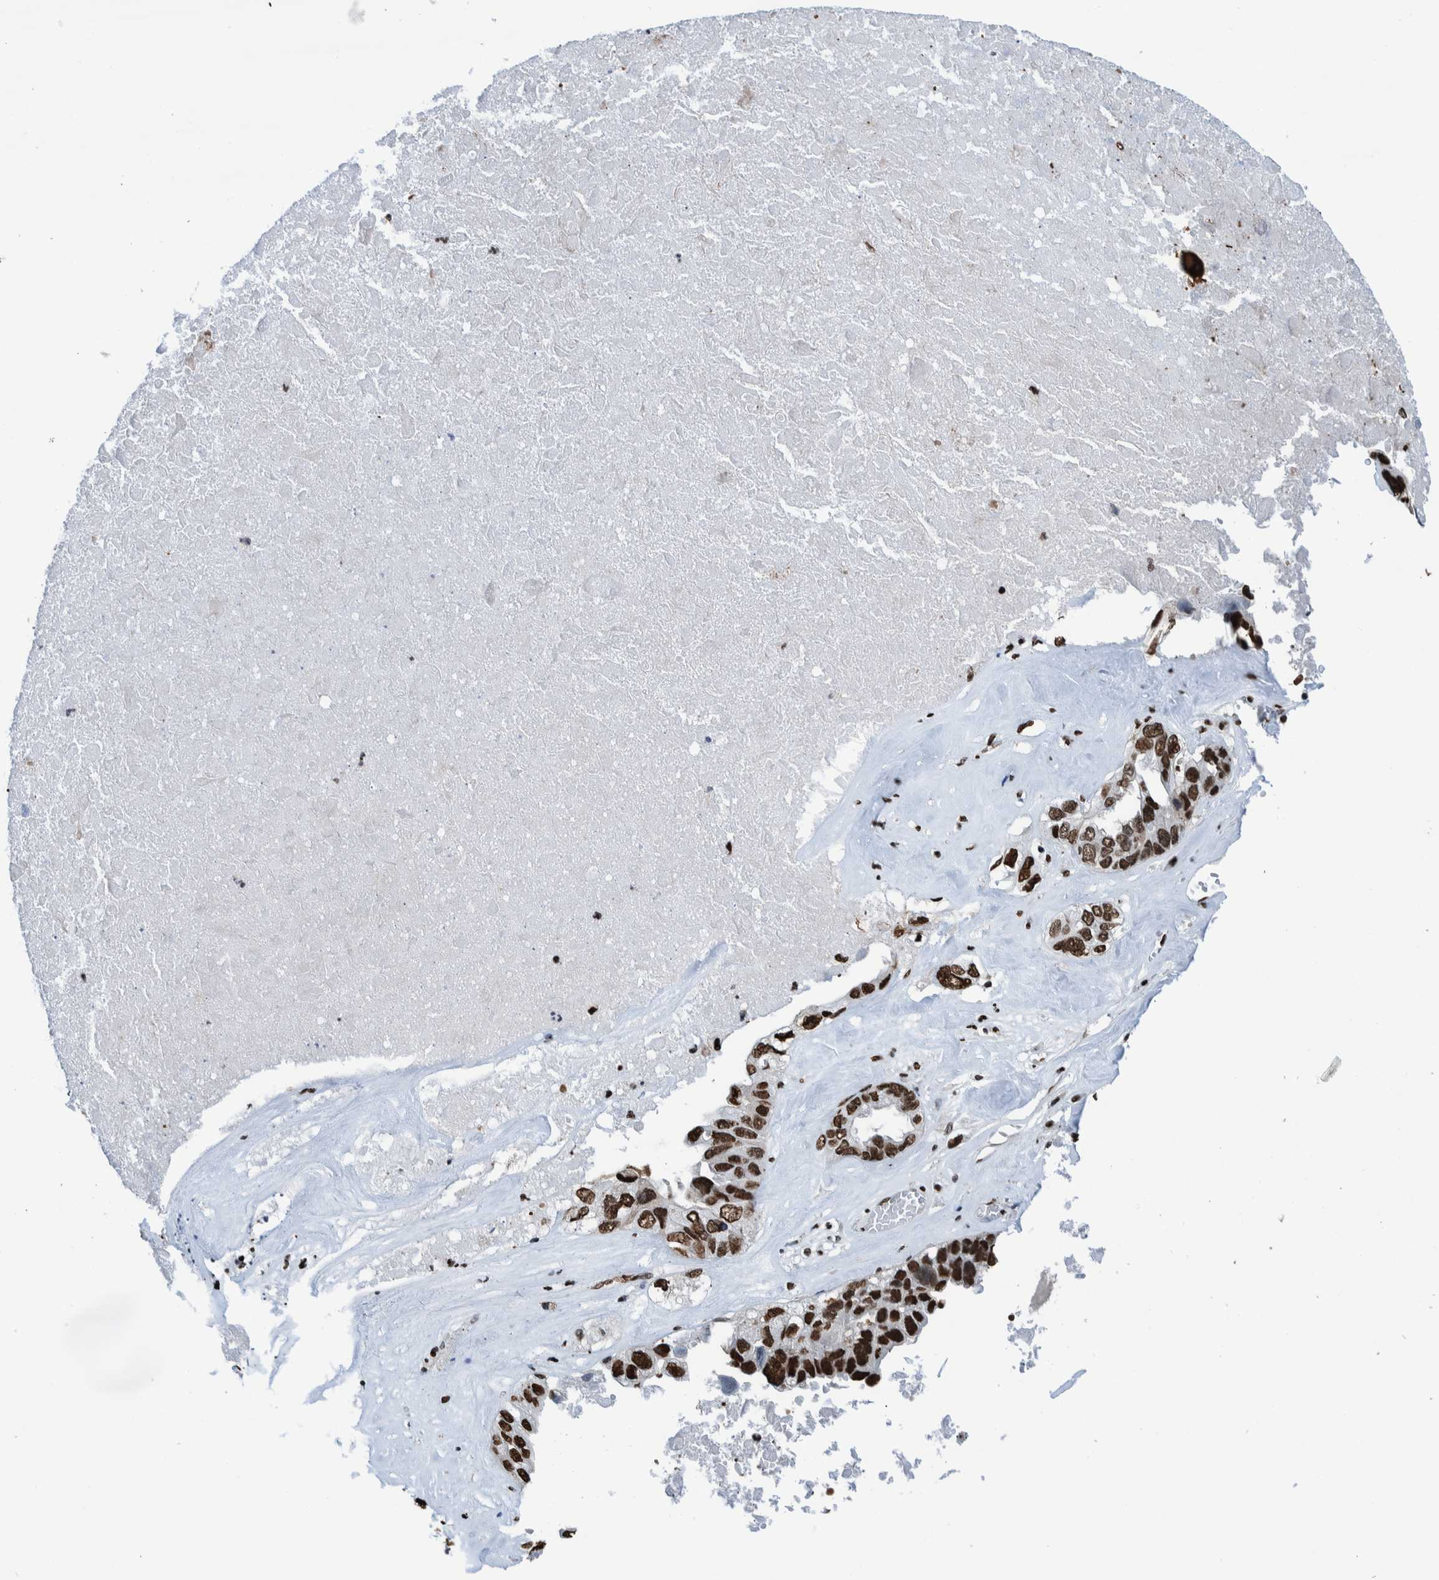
{"staining": {"intensity": "strong", "quantity": ">75%", "location": "nuclear"}, "tissue": "ovarian cancer", "cell_type": "Tumor cells", "image_type": "cancer", "snomed": [{"axis": "morphology", "description": "Cystadenocarcinoma, serous, NOS"}, {"axis": "topography", "description": "Ovary"}], "caption": "This is an image of immunohistochemistry staining of ovarian cancer, which shows strong expression in the nuclear of tumor cells.", "gene": "HEATR9", "patient": {"sex": "female", "age": 79}}